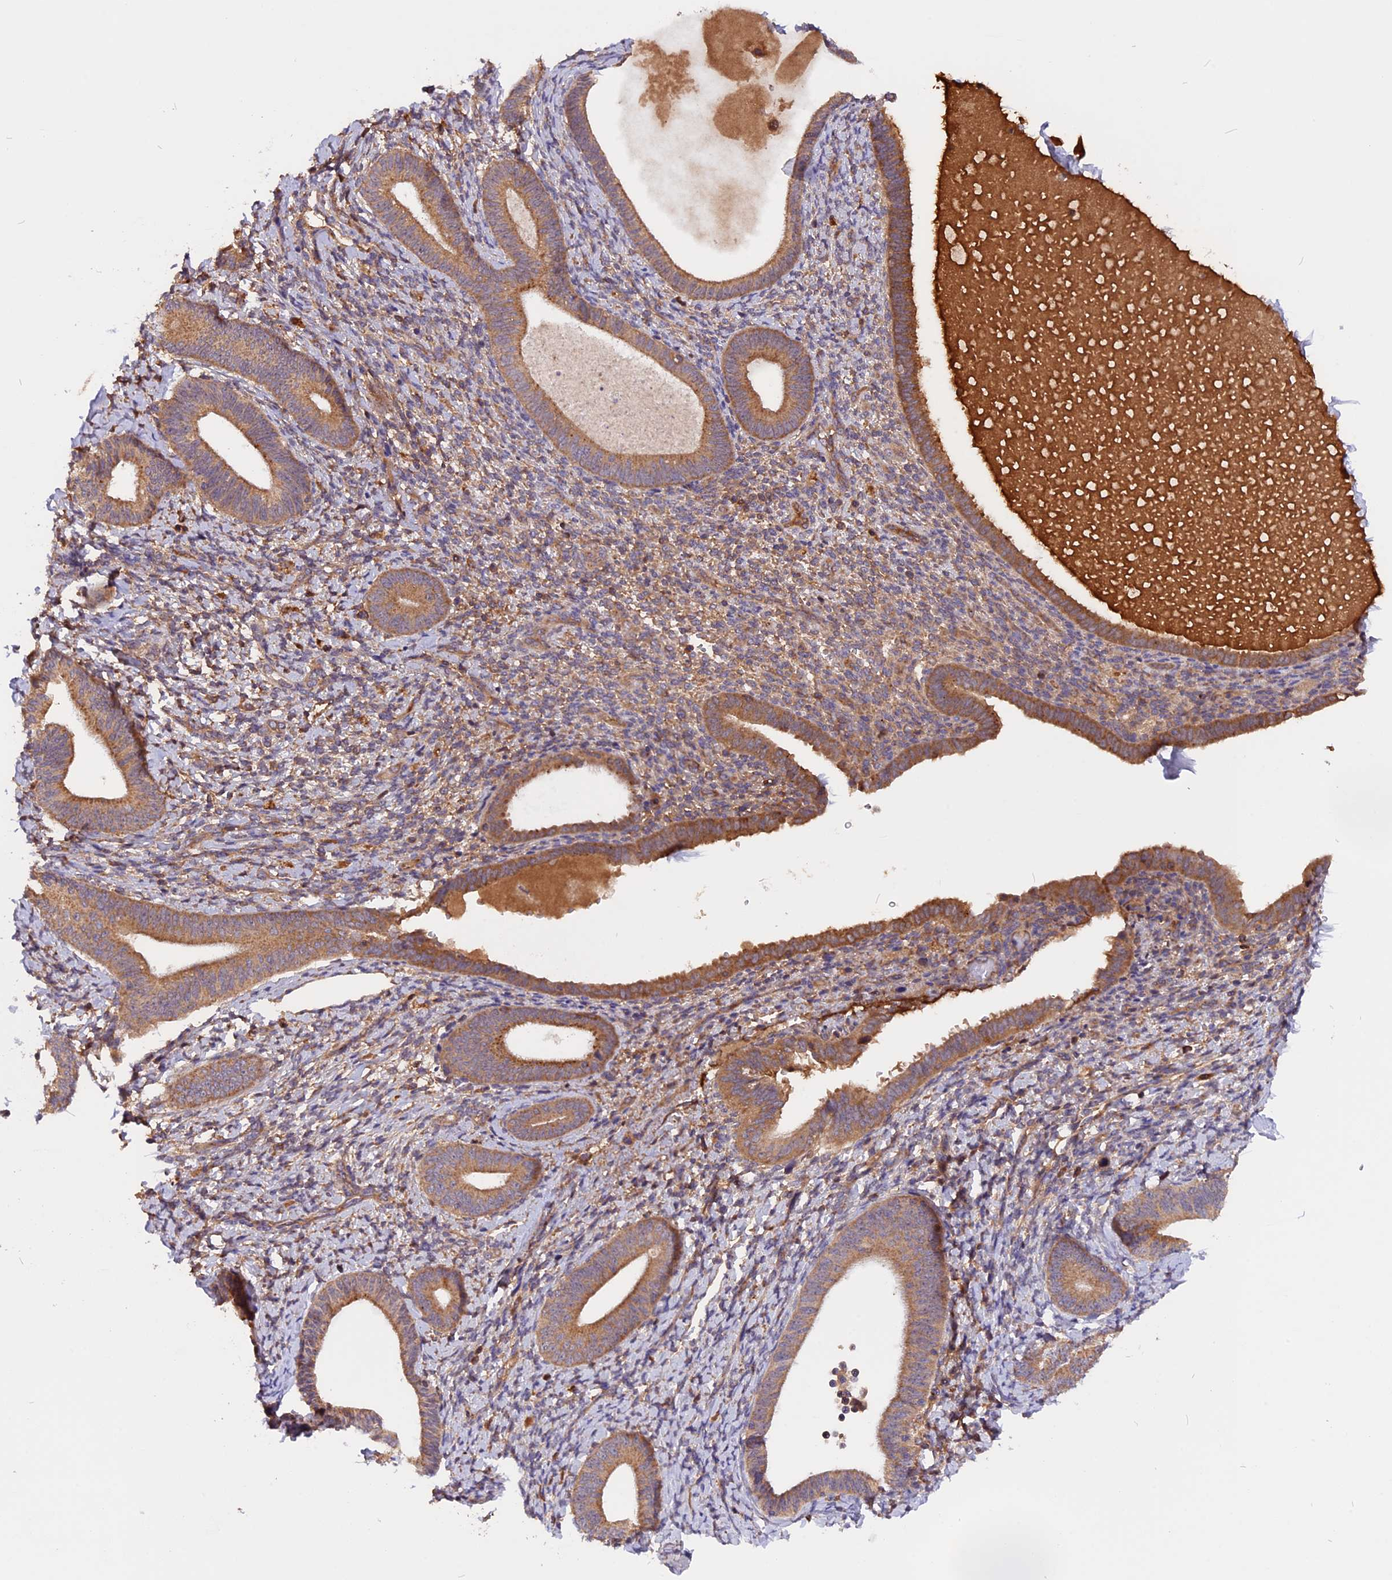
{"staining": {"intensity": "moderate", "quantity": "25%-75%", "location": "cytoplasmic/membranous"}, "tissue": "endometrium", "cell_type": "Cells in endometrial stroma", "image_type": "normal", "snomed": [{"axis": "morphology", "description": "Normal tissue, NOS"}, {"axis": "topography", "description": "Endometrium"}], "caption": "Cells in endometrial stroma demonstrate medium levels of moderate cytoplasmic/membranous expression in approximately 25%-75% of cells in unremarkable endometrium. The staining was performed using DAB to visualize the protein expression in brown, while the nuclei were stained in blue with hematoxylin (Magnification: 20x).", "gene": "MARK4", "patient": {"sex": "female", "age": 65}}